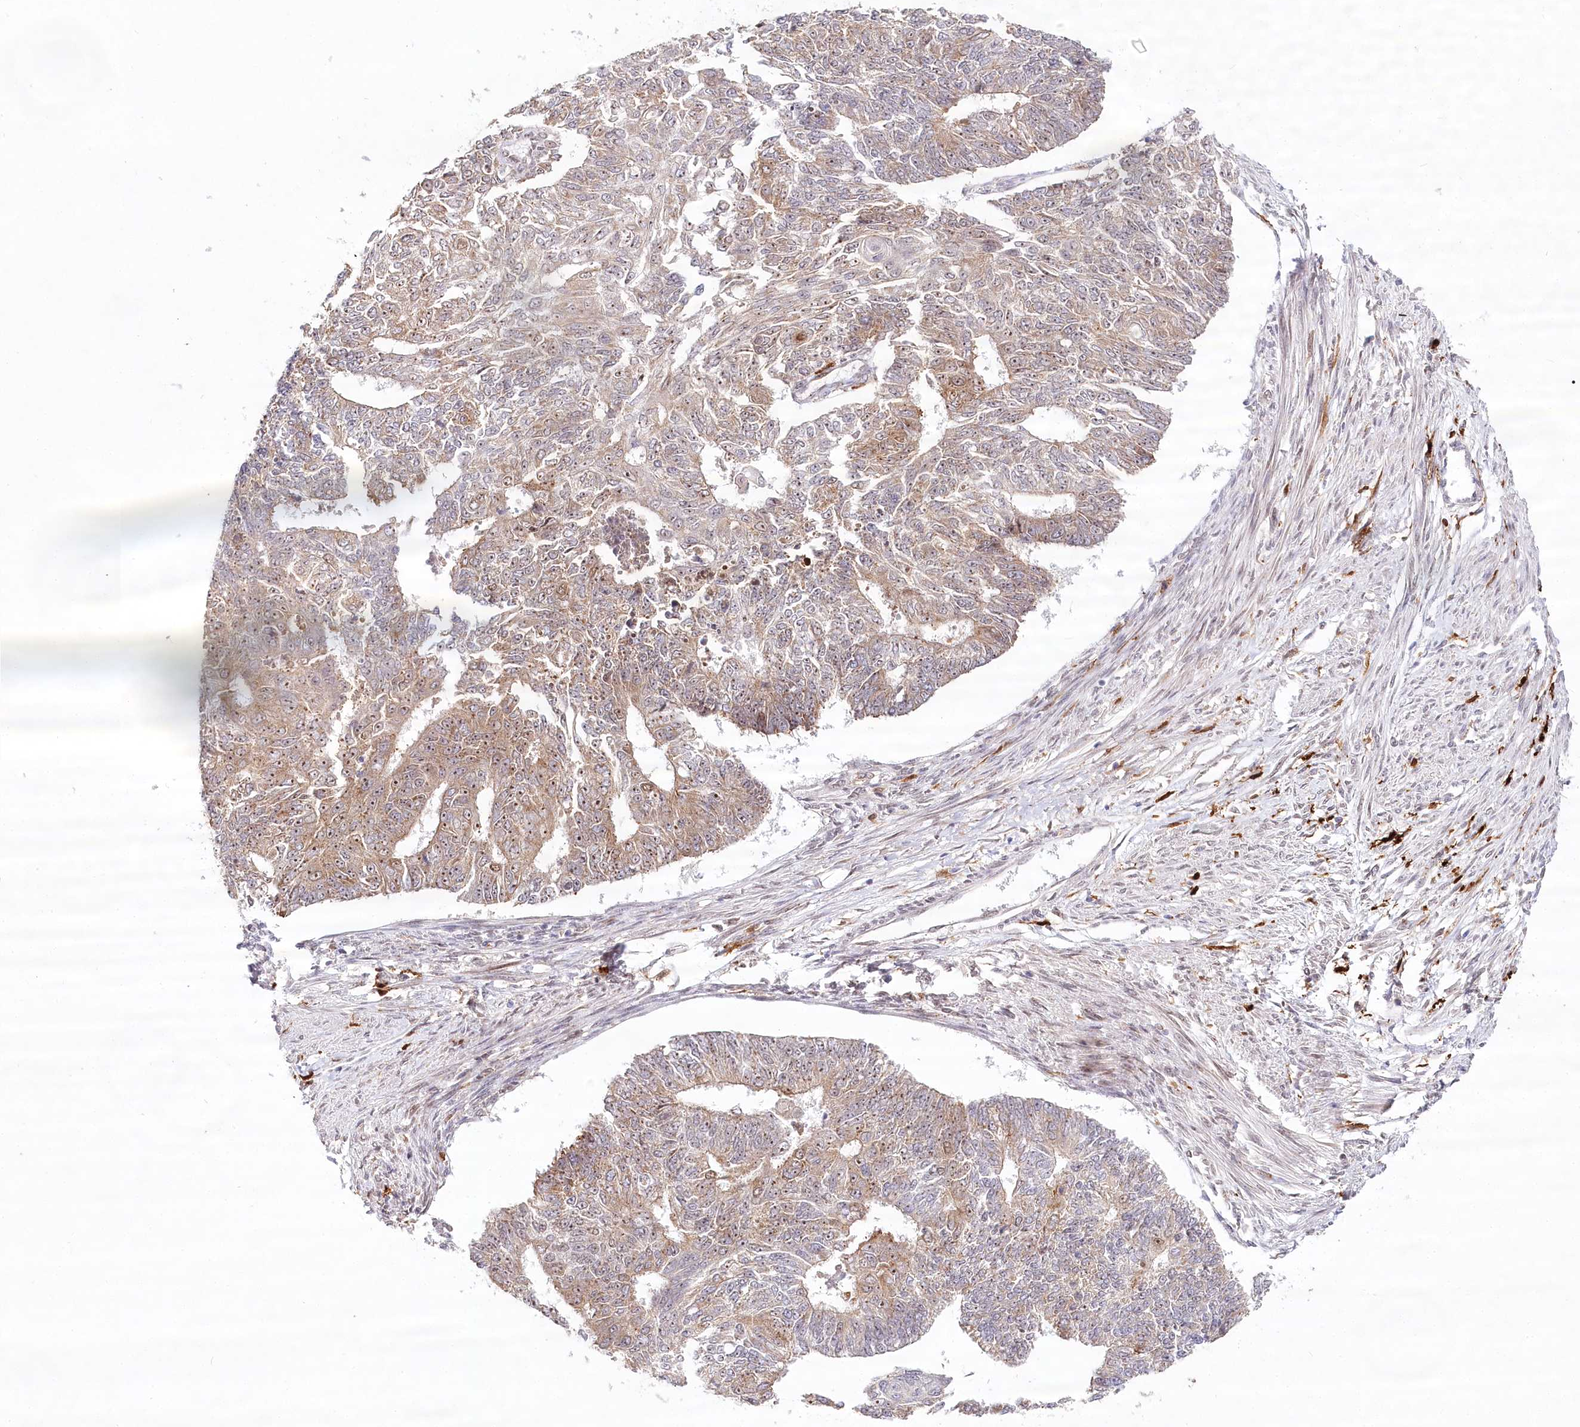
{"staining": {"intensity": "moderate", "quantity": "25%-75%", "location": "cytoplasmic/membranous,nuclear"}, "tissue": "endometrial cancer", "cell_type": "Tumor cells", "image_type": "cancer", "snomed": [{"axis": "morphology", "description": "Adenocarcinoma, NOS"}, {"axis": "topography", "description": "Endometrium"}], "caption": "Immunohistochemistry (DAB) staining of human endometrial cancer (adenocarcinoma) shows moderate cytoplasmic/membranous and nuclear protein staining in approximately 25%-75% of tumor cells.", "gene": "WDR36", "patient": {"sex": "female", "age": 32}}